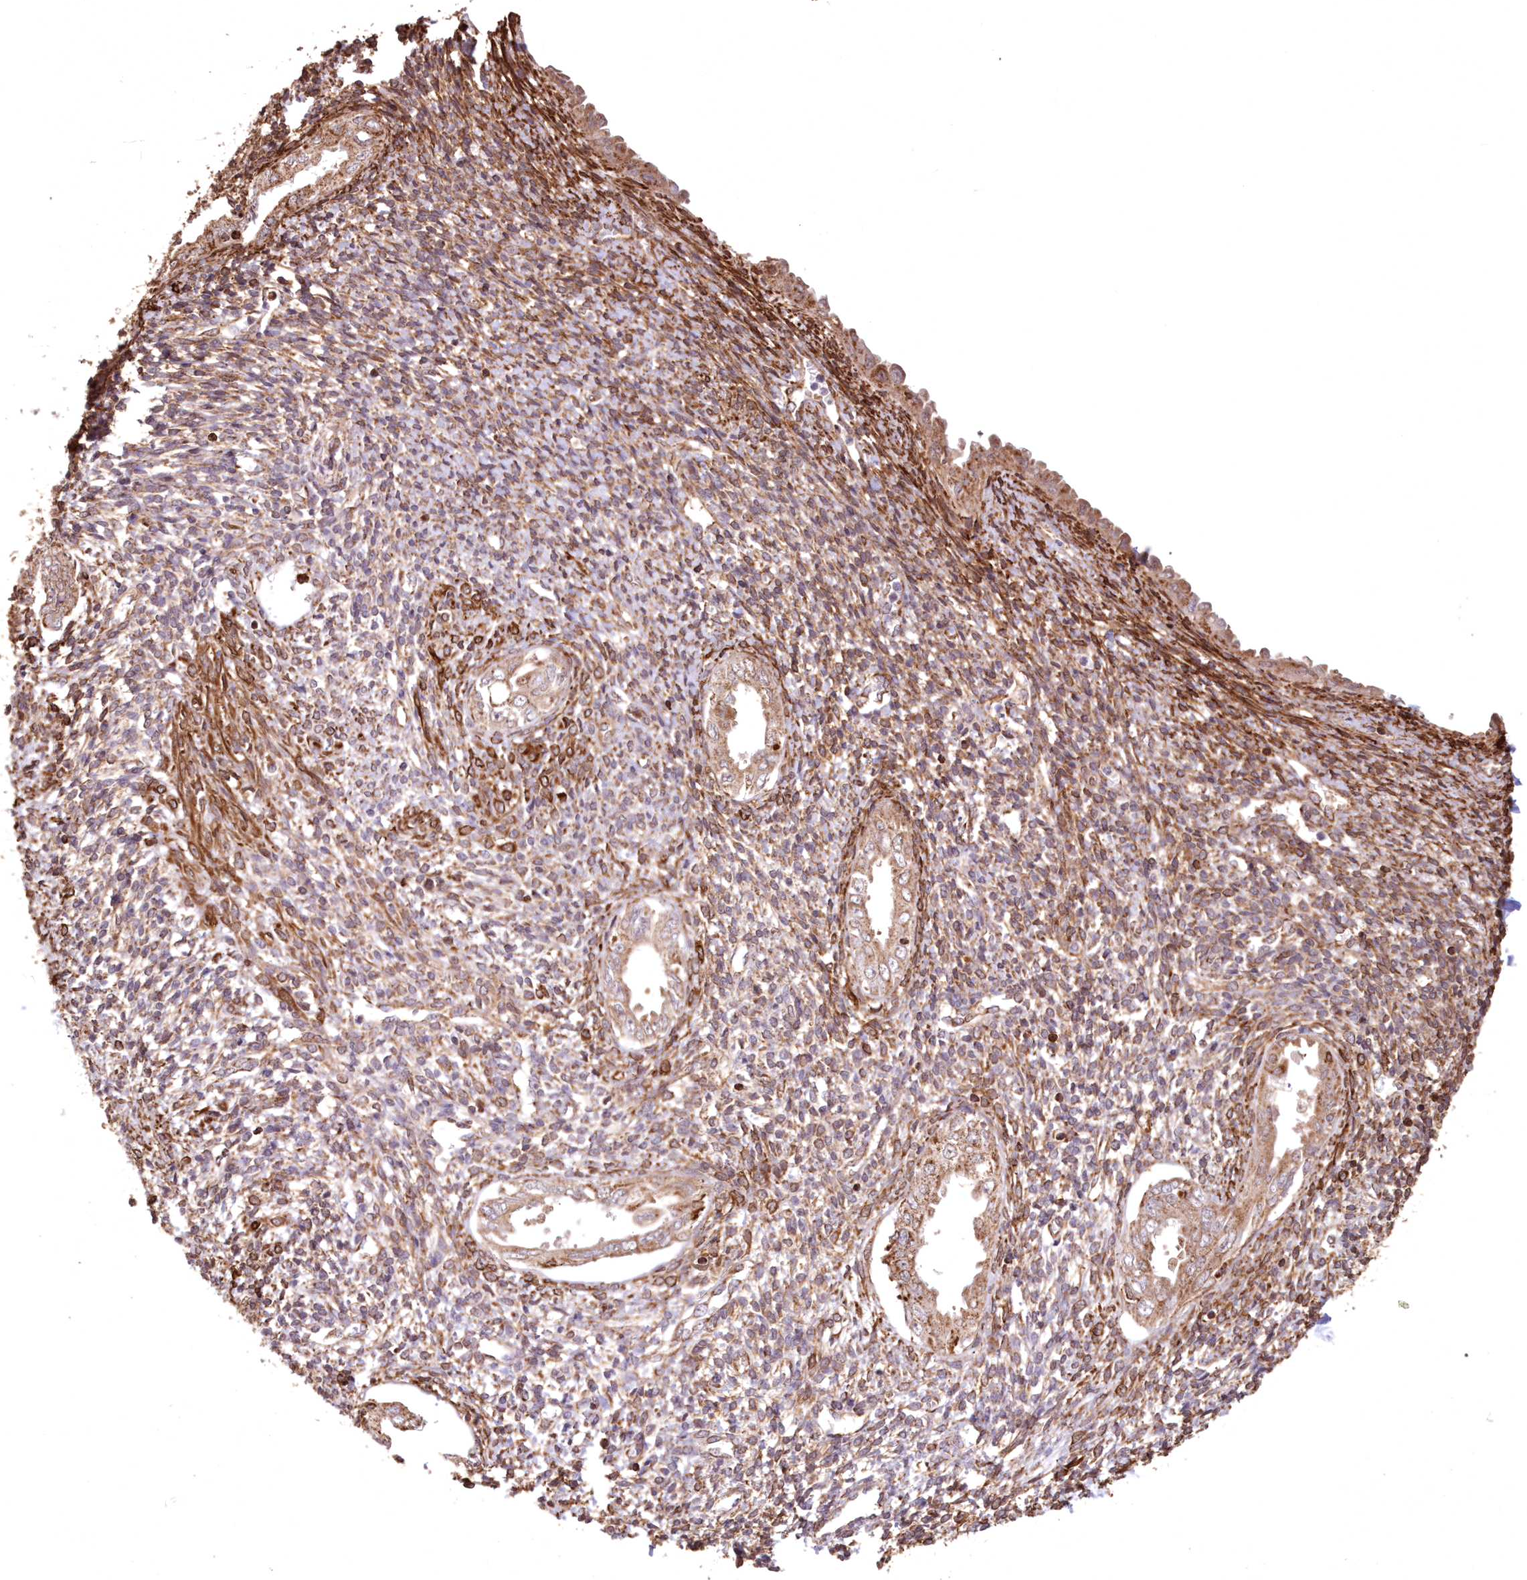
{"staining": {"intensity": "moderate", "quantity": "25%-75%", "location": "cytoplasmic/membranous"}, "tissue": "endometrium", "cell_type": "Cells in endometrial stroma", "image_type": "normal", "snomed": [{"axis": "morphology", "description": "Normal tissue, NOS"}, {"axis": "topography", "description": "Endometrium"}], "caption": "About 25%-75% of cells in endometrial stroma in normal endometrium show moderate cytoplasmic/membranous protein positivity as visualized by brown immunohistochemical staining.", "gene": "TMEM139", "patient": {"sex": "female", "age": 66}}